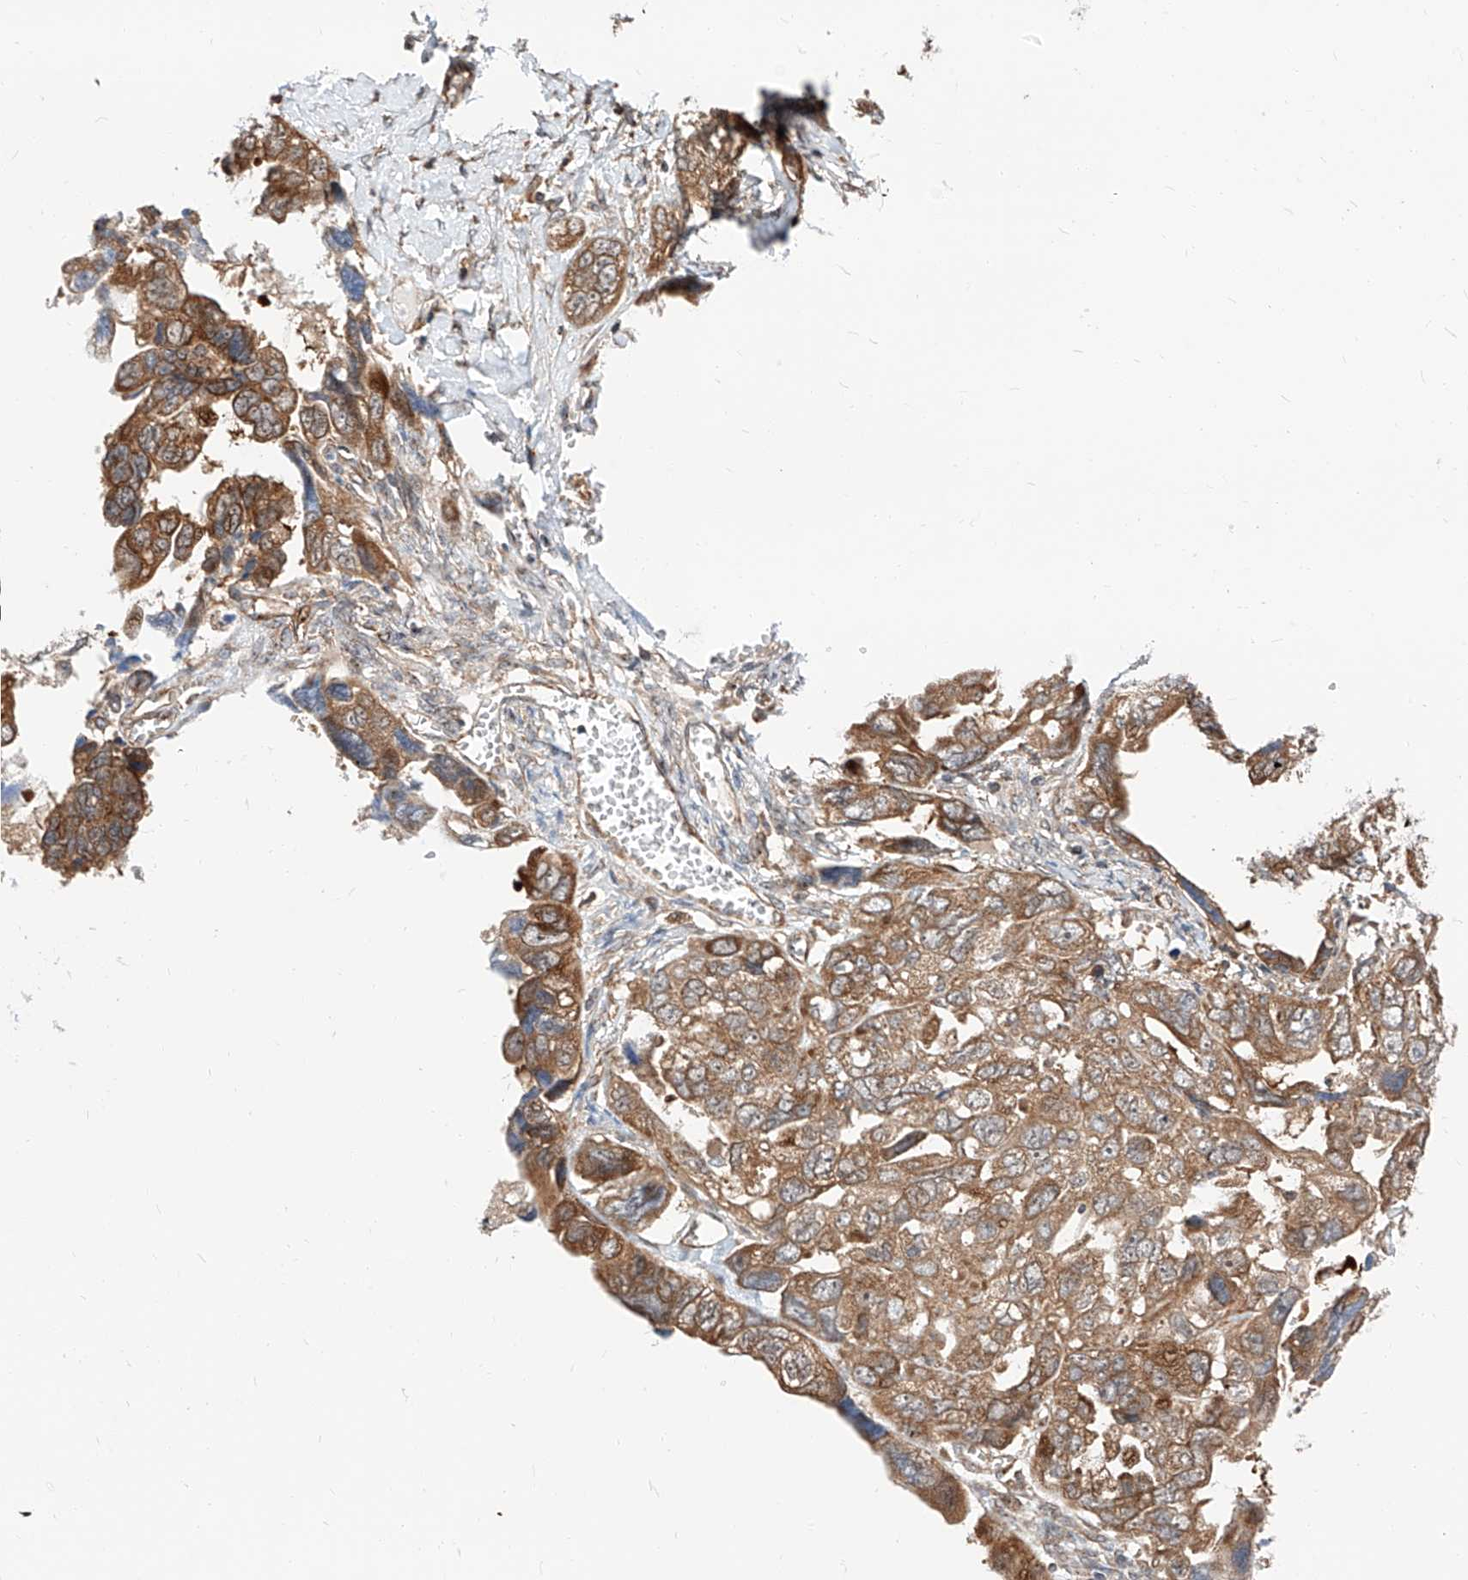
{"staining": {"intensity": "moderate", "quantity": ">75%", "location": "cytoplasmic/membranous"}, "tissue": "ovarian cancer", "cell_type": "Tumor cells", "image_type": "cancer", "snomed": [{"axis": "morphology", "description": "Cystadenocarcinoma, serous, NOS"}, {"axis": "topography", "description": "Ovary"}], "caption": "The histopathology image displays staining of serous cystadenocarcinoma (ovarian), revealing moderate cytoplasmic/membranous protein positivity (brown color) within tumor cells.", "gene": "ISCA2", "patient": {"sex": "female", "age": 79}}